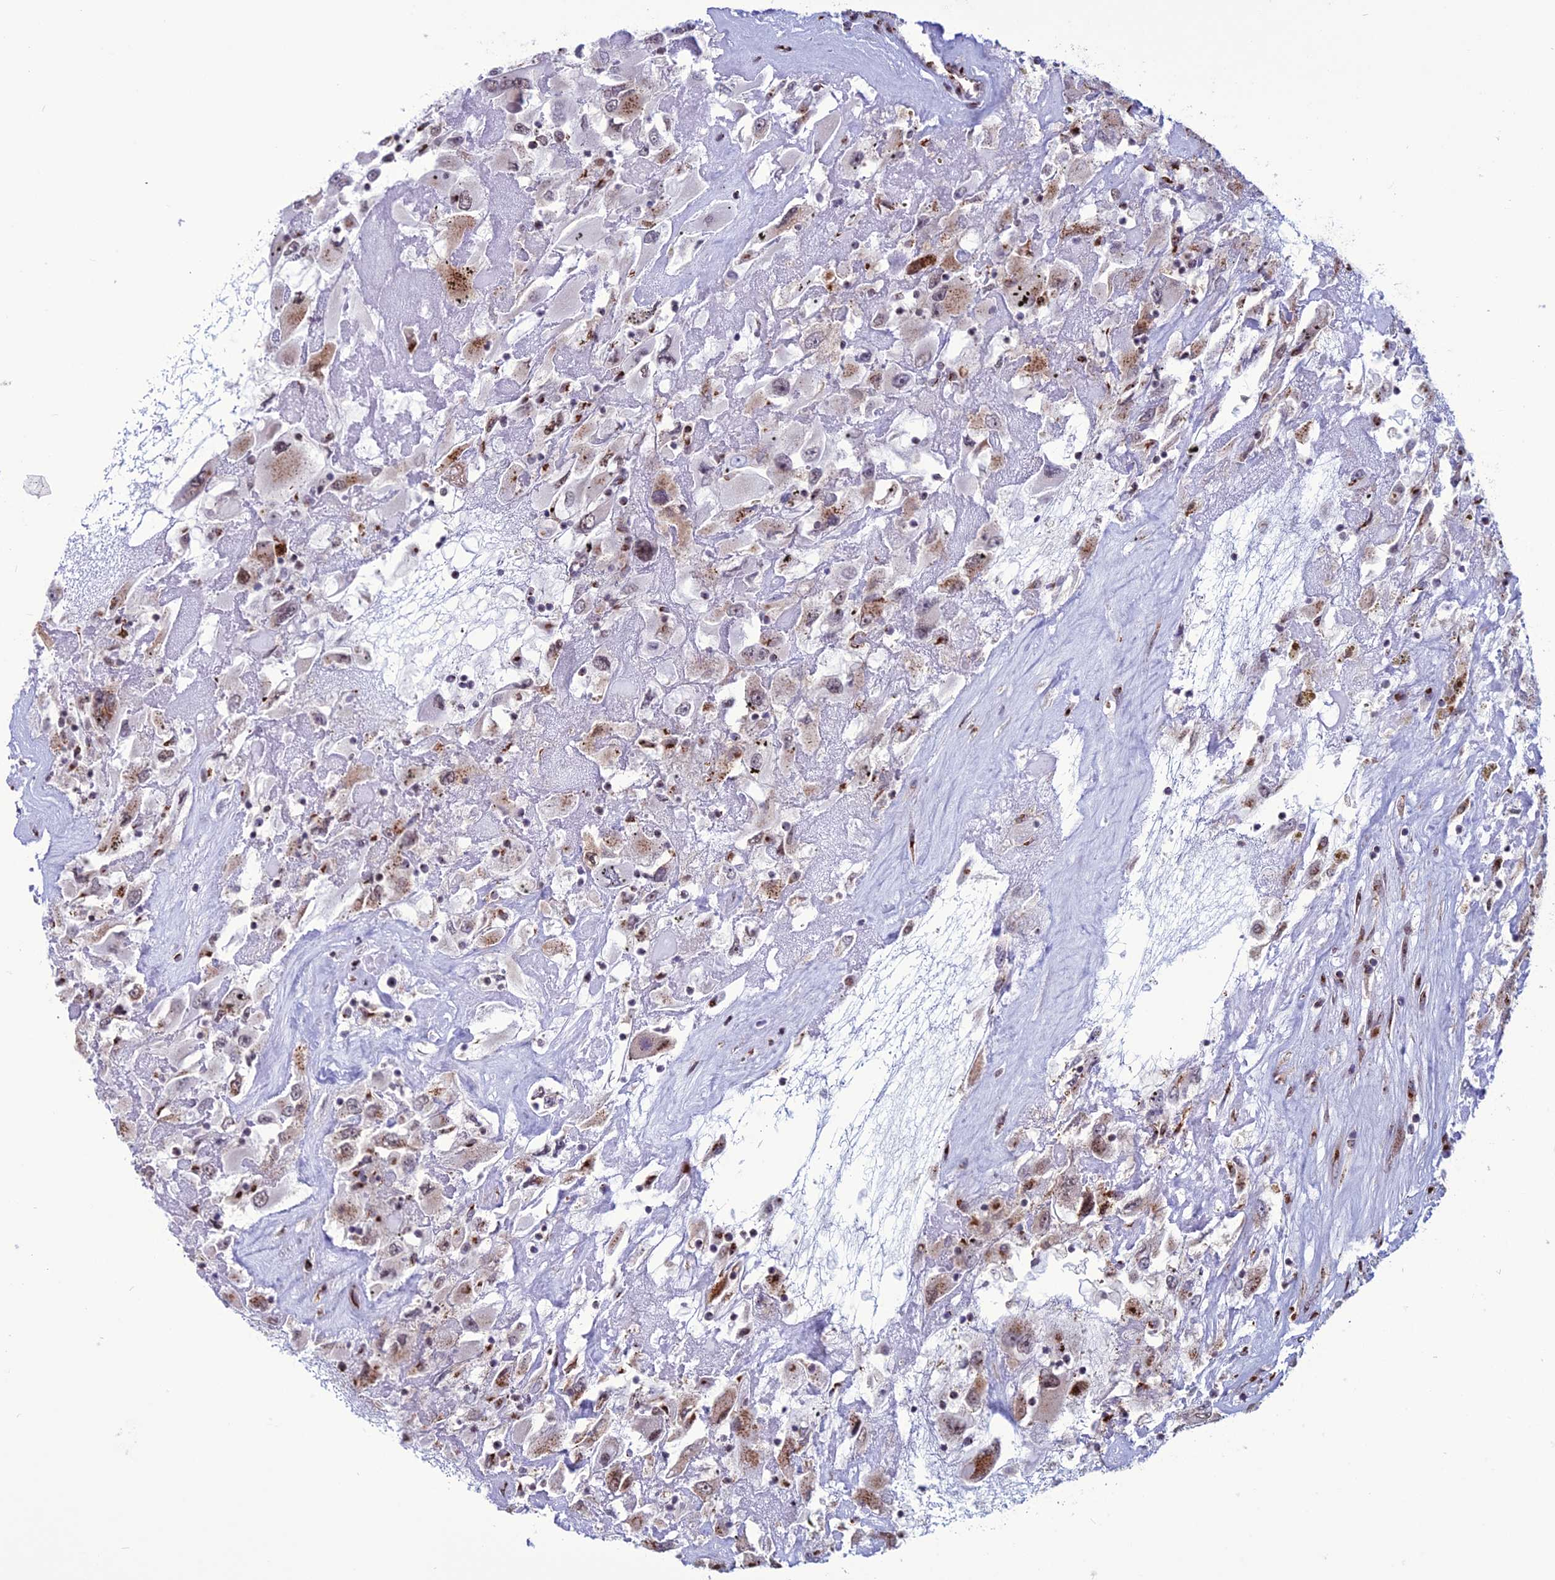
{"staining": {"intensity": "moderate", "quantity": ">75%", "location": "cytoplasmic/membranous"}, "tissue": "renal cancer", "cell_type": "Tumor cells", "image_type": "cancer", "snomed": [{"axis": "morphology", "description": "Adenocarcinoma, NOS"}, {"axis": "topography", "description": "Kidney"}], "caption": "Renal cancer stained with DAB (3,3'-diaminobenzidine) immunohistochemistry exhibits medium levels of moderate cytoplasmic/membranous staining in about >75% of tumor cells. The staining was performed using DAB (3,3'-diaminobenzidine), with brown indicating positive protein expression. Nuclei are stained blue with hematoxylin.", "gene": "PLEKHA4", "patient": {"sex": "female", "age": 52}}